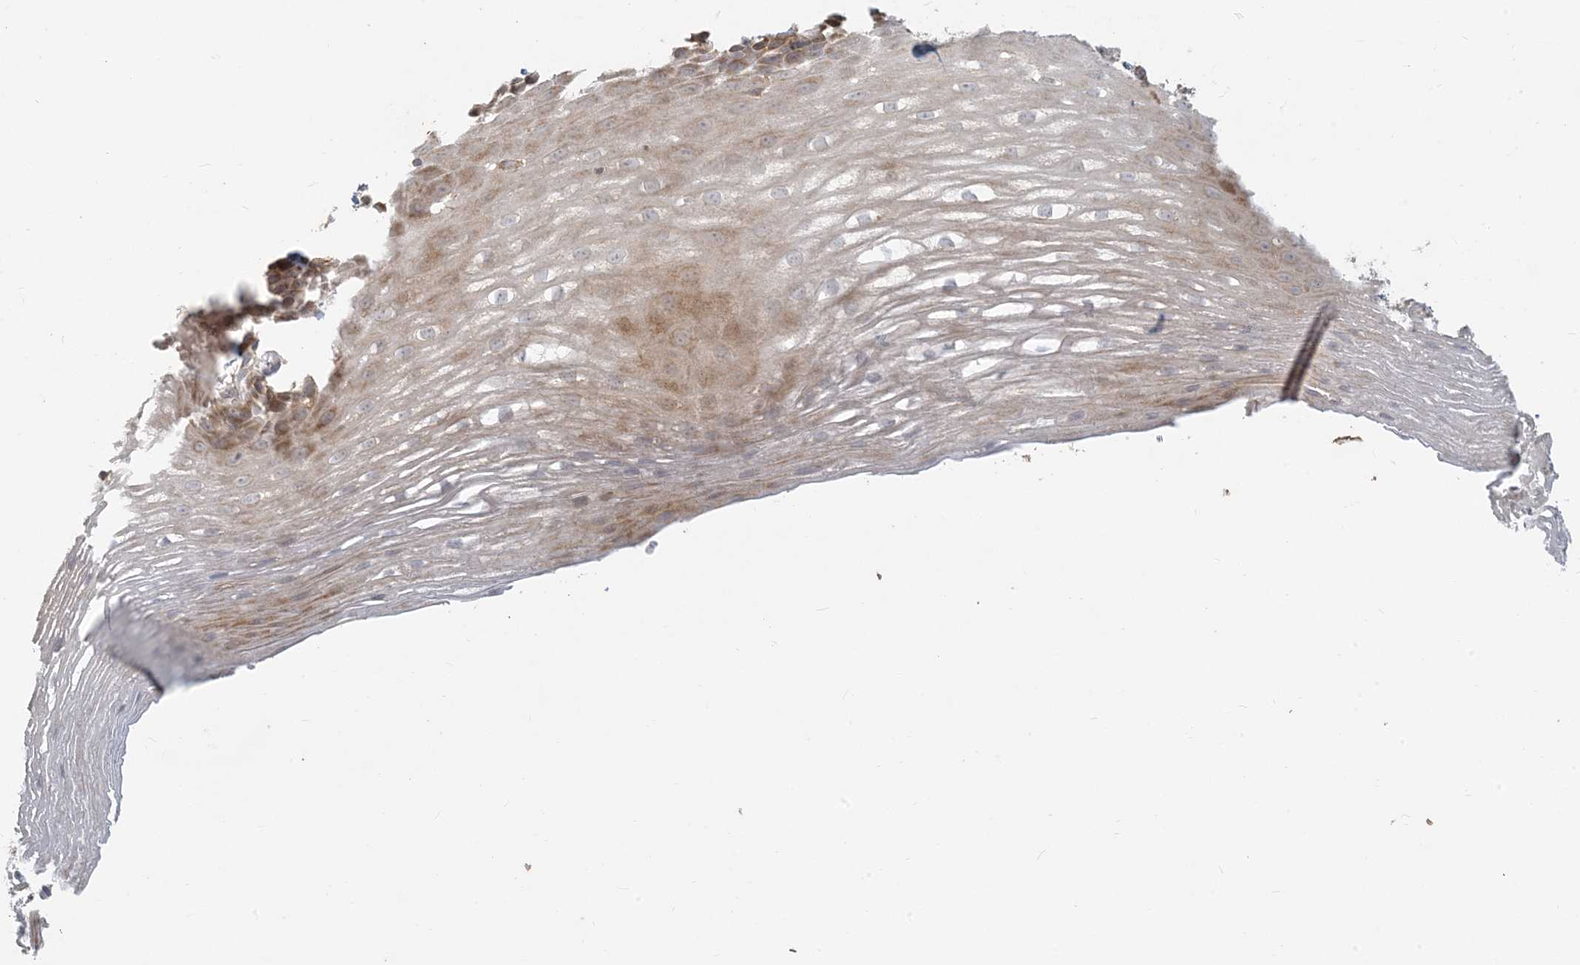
{"staining": {"intensity": "moderate", "quantity": "<25%", "location": "cytoplasmic/membranous"}, "tissue": "esophagus", "cell_type": "Squamous epithelial cells", "image_type": "normal", "snomed": [{"axis": "morphology", "description": "Normal tissue, NOS"}, {"axis": "topography", "description": "Esophagus"}], "caption": "Squamous epithelial cells exhibit low levels of moderate cytoplasmic/membranous staining in approximately <25% of cells in unremarkable esophagus.", "gene": "MCAT", "patient": {"sex": "male", "age": 62}}